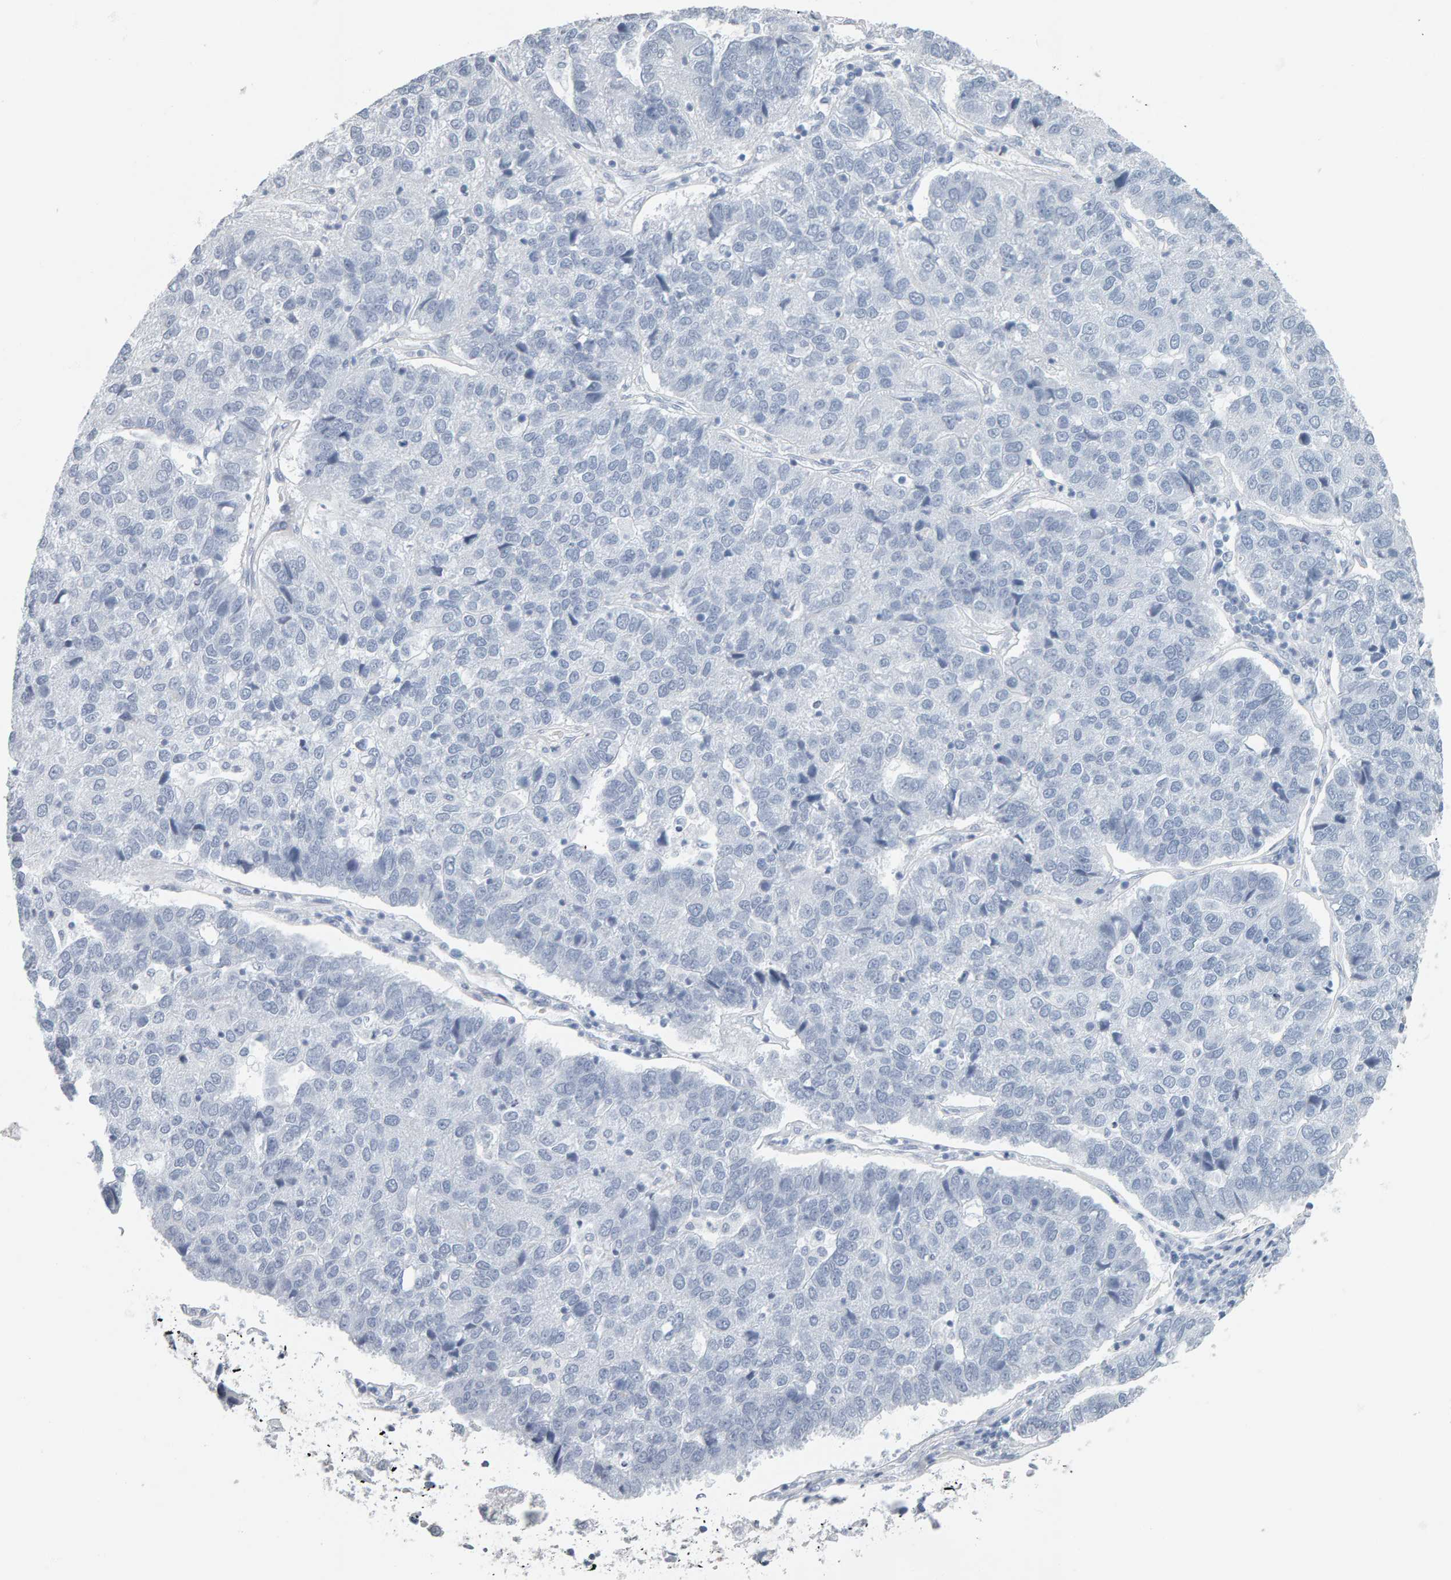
{"staining": {"intensity": "negative", "quantity": "none", "location": "none"}, "tissue": "pancreatic cancer", "cell_type": "Tumor cells", "image_type": "cancer", "snomed": [{"axis": "morphology", "description": "Adenocarcinoma, NOS"}, {"axis": "topography", "description": "Pancreas"}], "caption": "The micrograph shows no staining of tumor cells in pancreatic cancer (adenocarcinoma).", "gene": "SPACA3", "patient": {"sex": "female", "age": 61}}